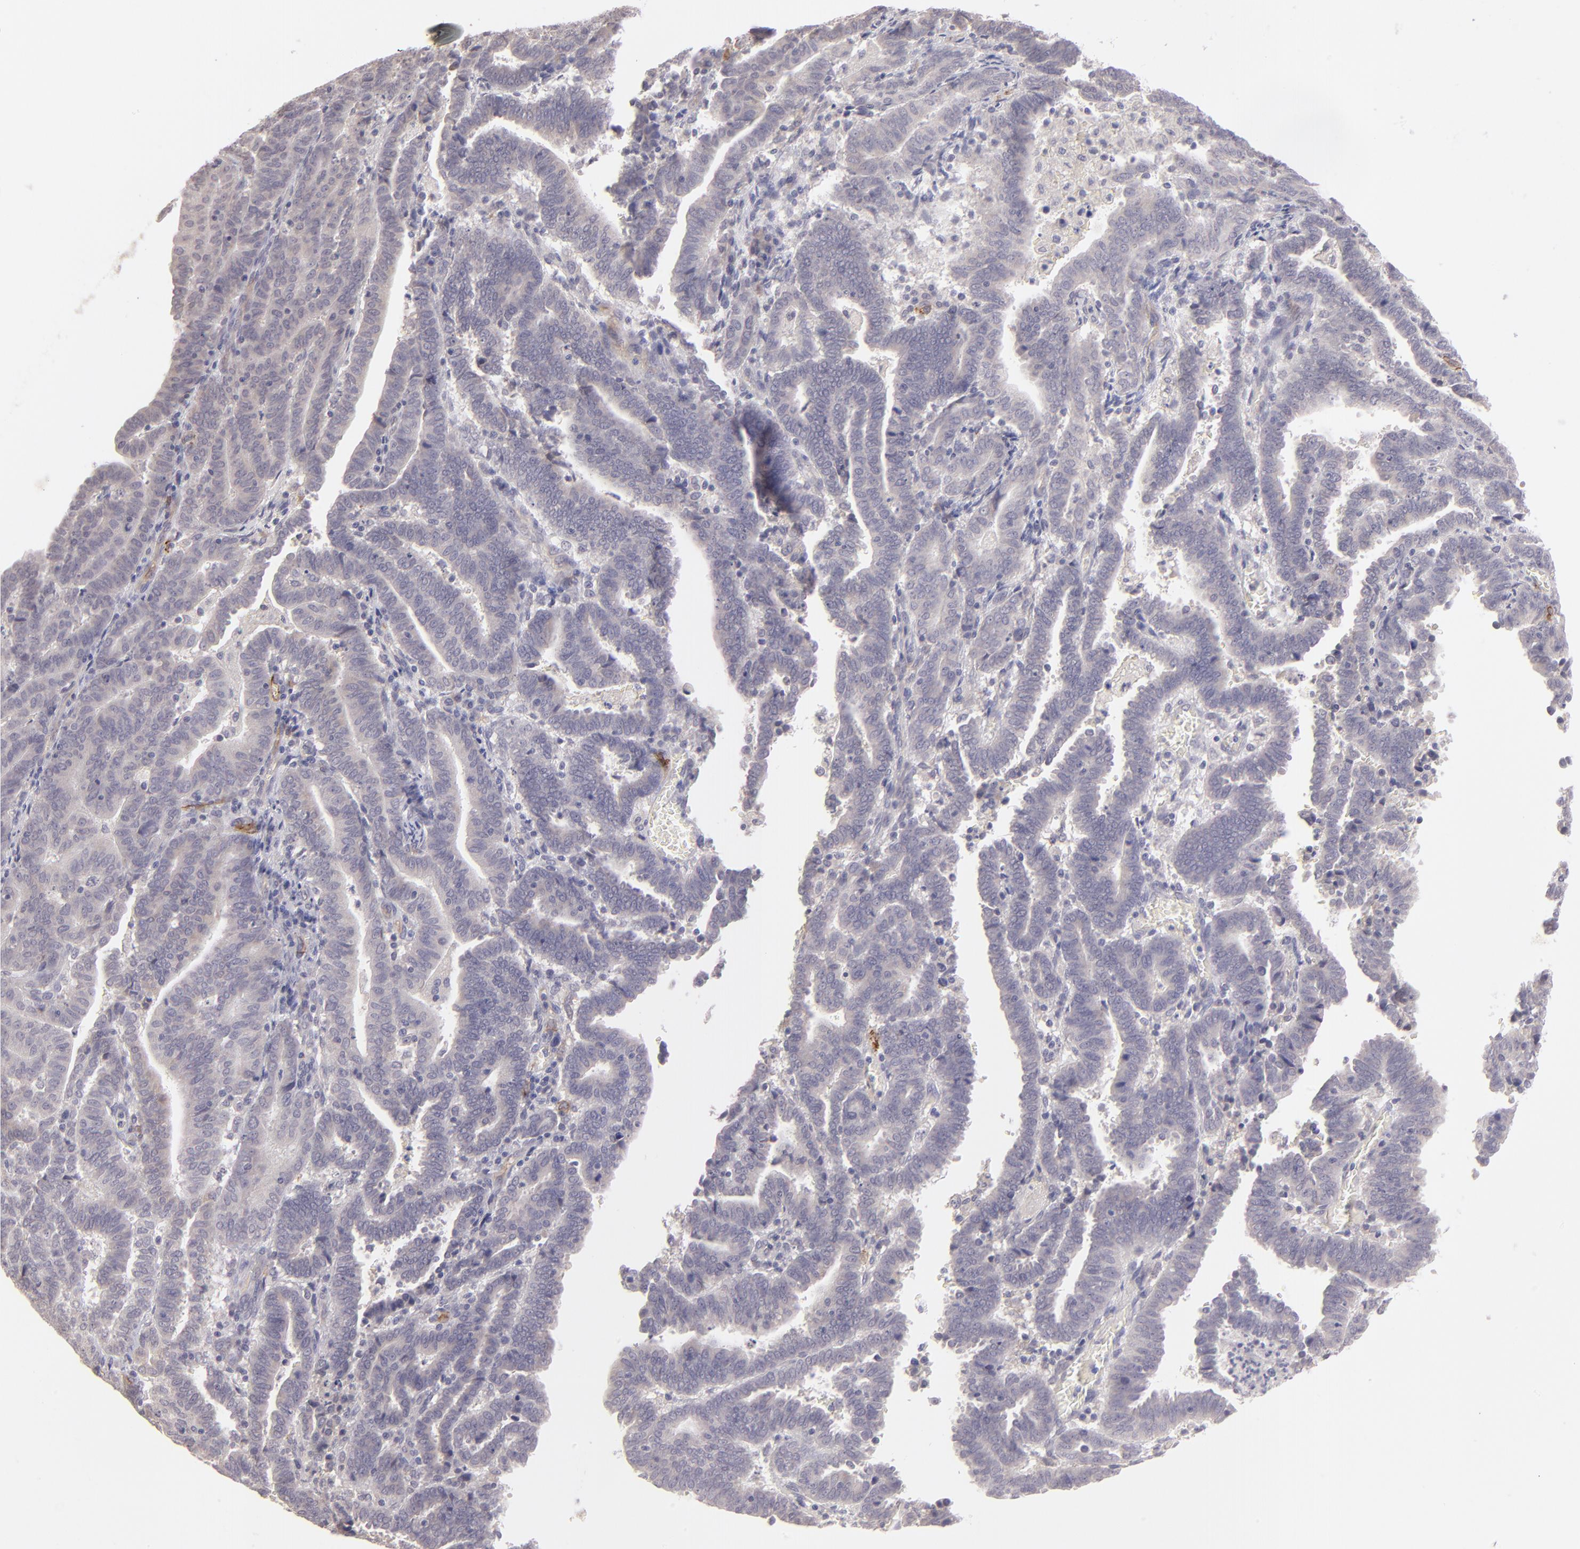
{"staining": {"intensity": "negative", "quantity": "none", "location": "none"}, "tissue": "endometrial cancer", "cell_type": "Tumor cells", "image_type": "cancer", "snomed": [{"axis": "morphology", "description": "Adenocarcinoma, NOS"}, {"axis": "topography", "description": "Uterus"}], "caption": "Human endometrial cancer (adenocarcinoma) stained for a protein using immunohistochemistry (IHC) reveals no staining in tumor cells.", "gene": "THBD", "patient": {"sex": "female", "age": 83}}